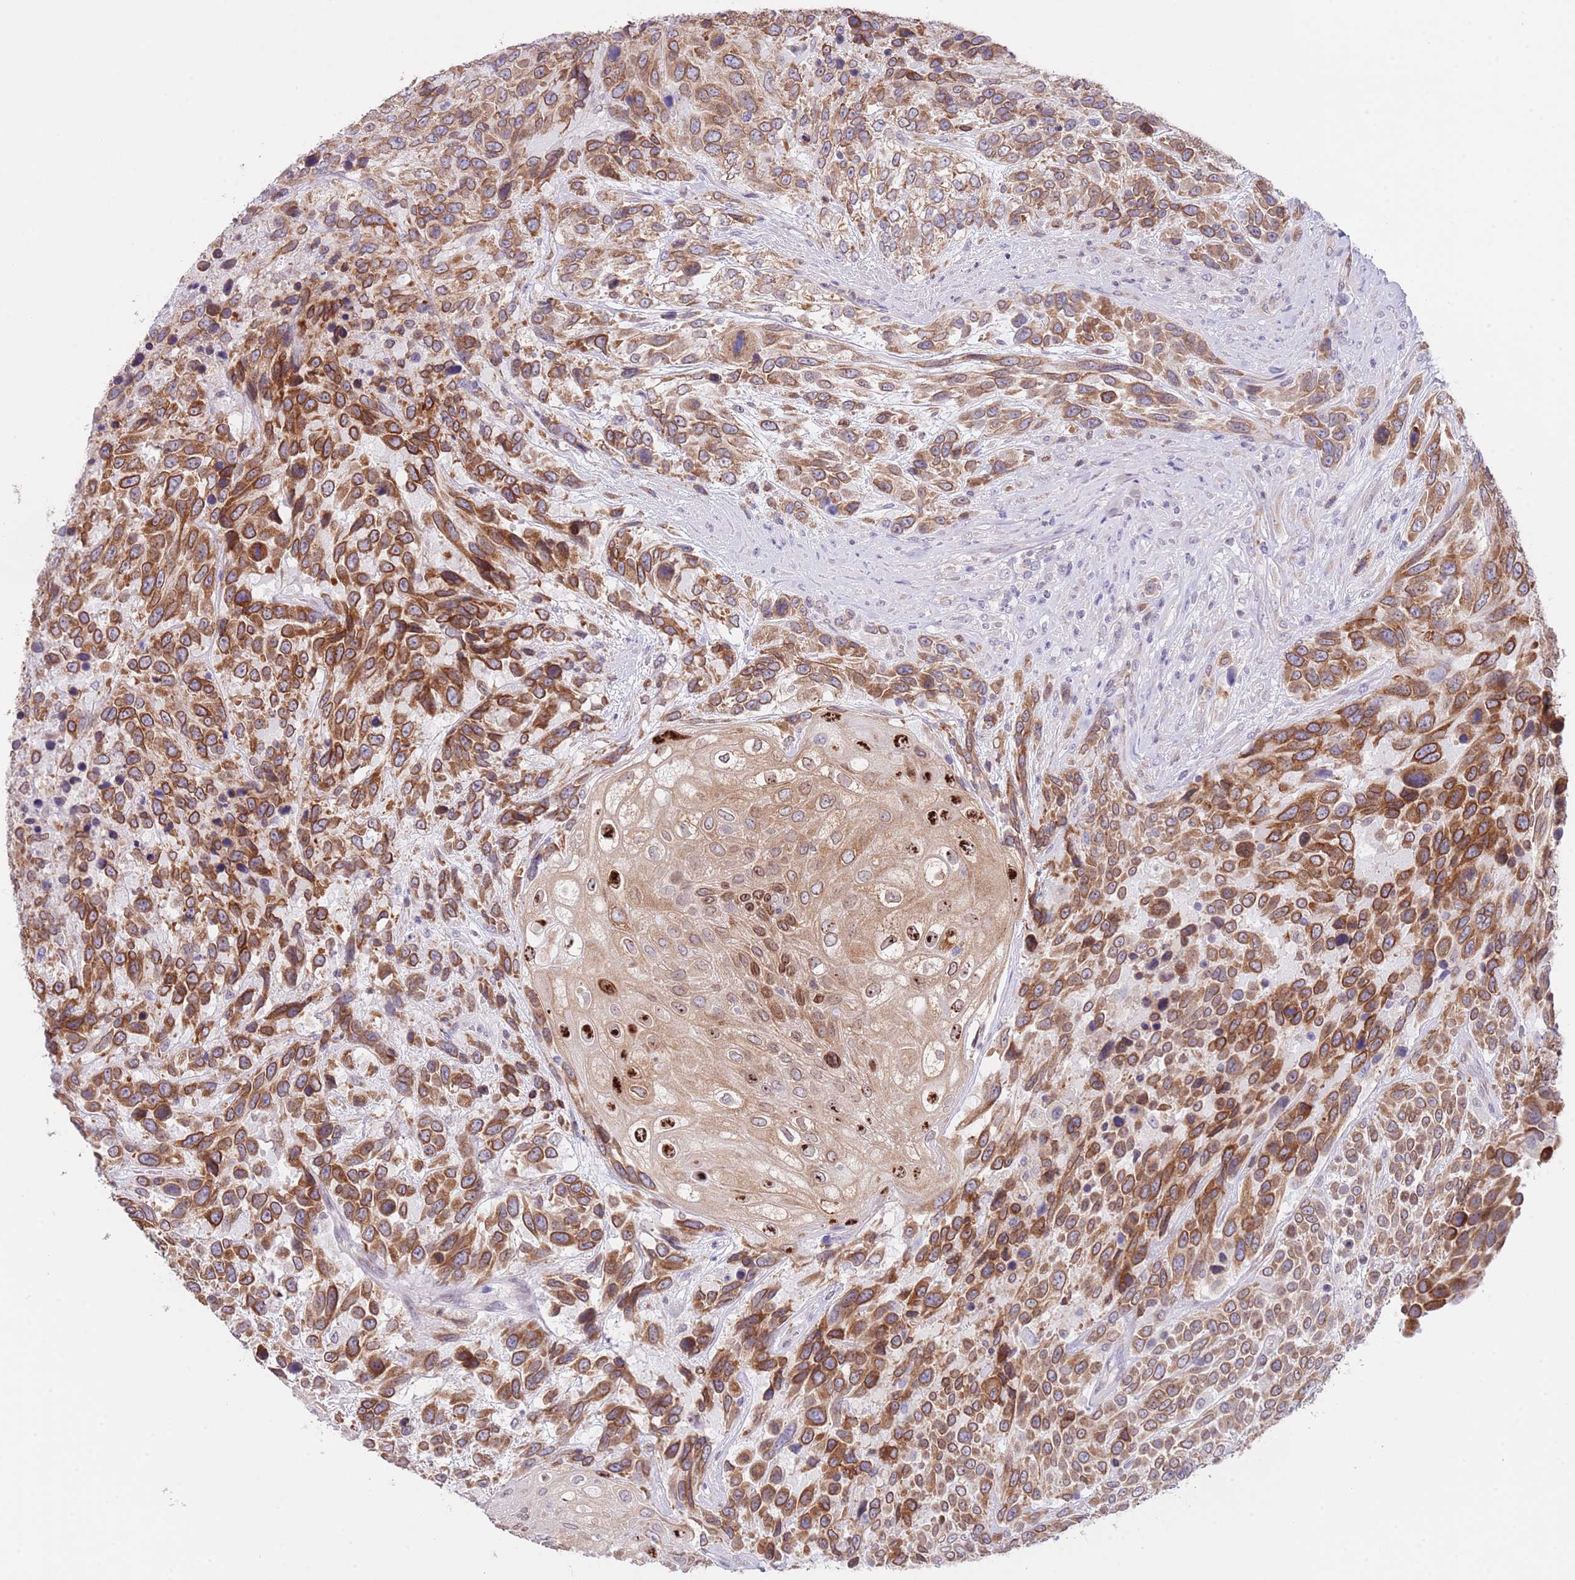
{"staining": {"intensity": "strong", "quantity": ">75%", "location": "cytoplasmic/membranous,nuclear"}, "tissue": "urothelial cancer", "cell_type": "Tumor cells", "image_type": "cancer", "snomed": [{"axis": "morphology", "description": "Urothelial carcinoma, High grade"}, {"axis": "topography", "description": "Urinary bladder"}], "caption": "A histopathology image showing strong cytoplasmic/membranous and nuclear expression in about >75% of tumor cells in high-grade urothelial carcinoma, as visualized by brown immunohistochemical staining.", "gene": "EBPL", "patient": {"sex": "female", "age": 70}}